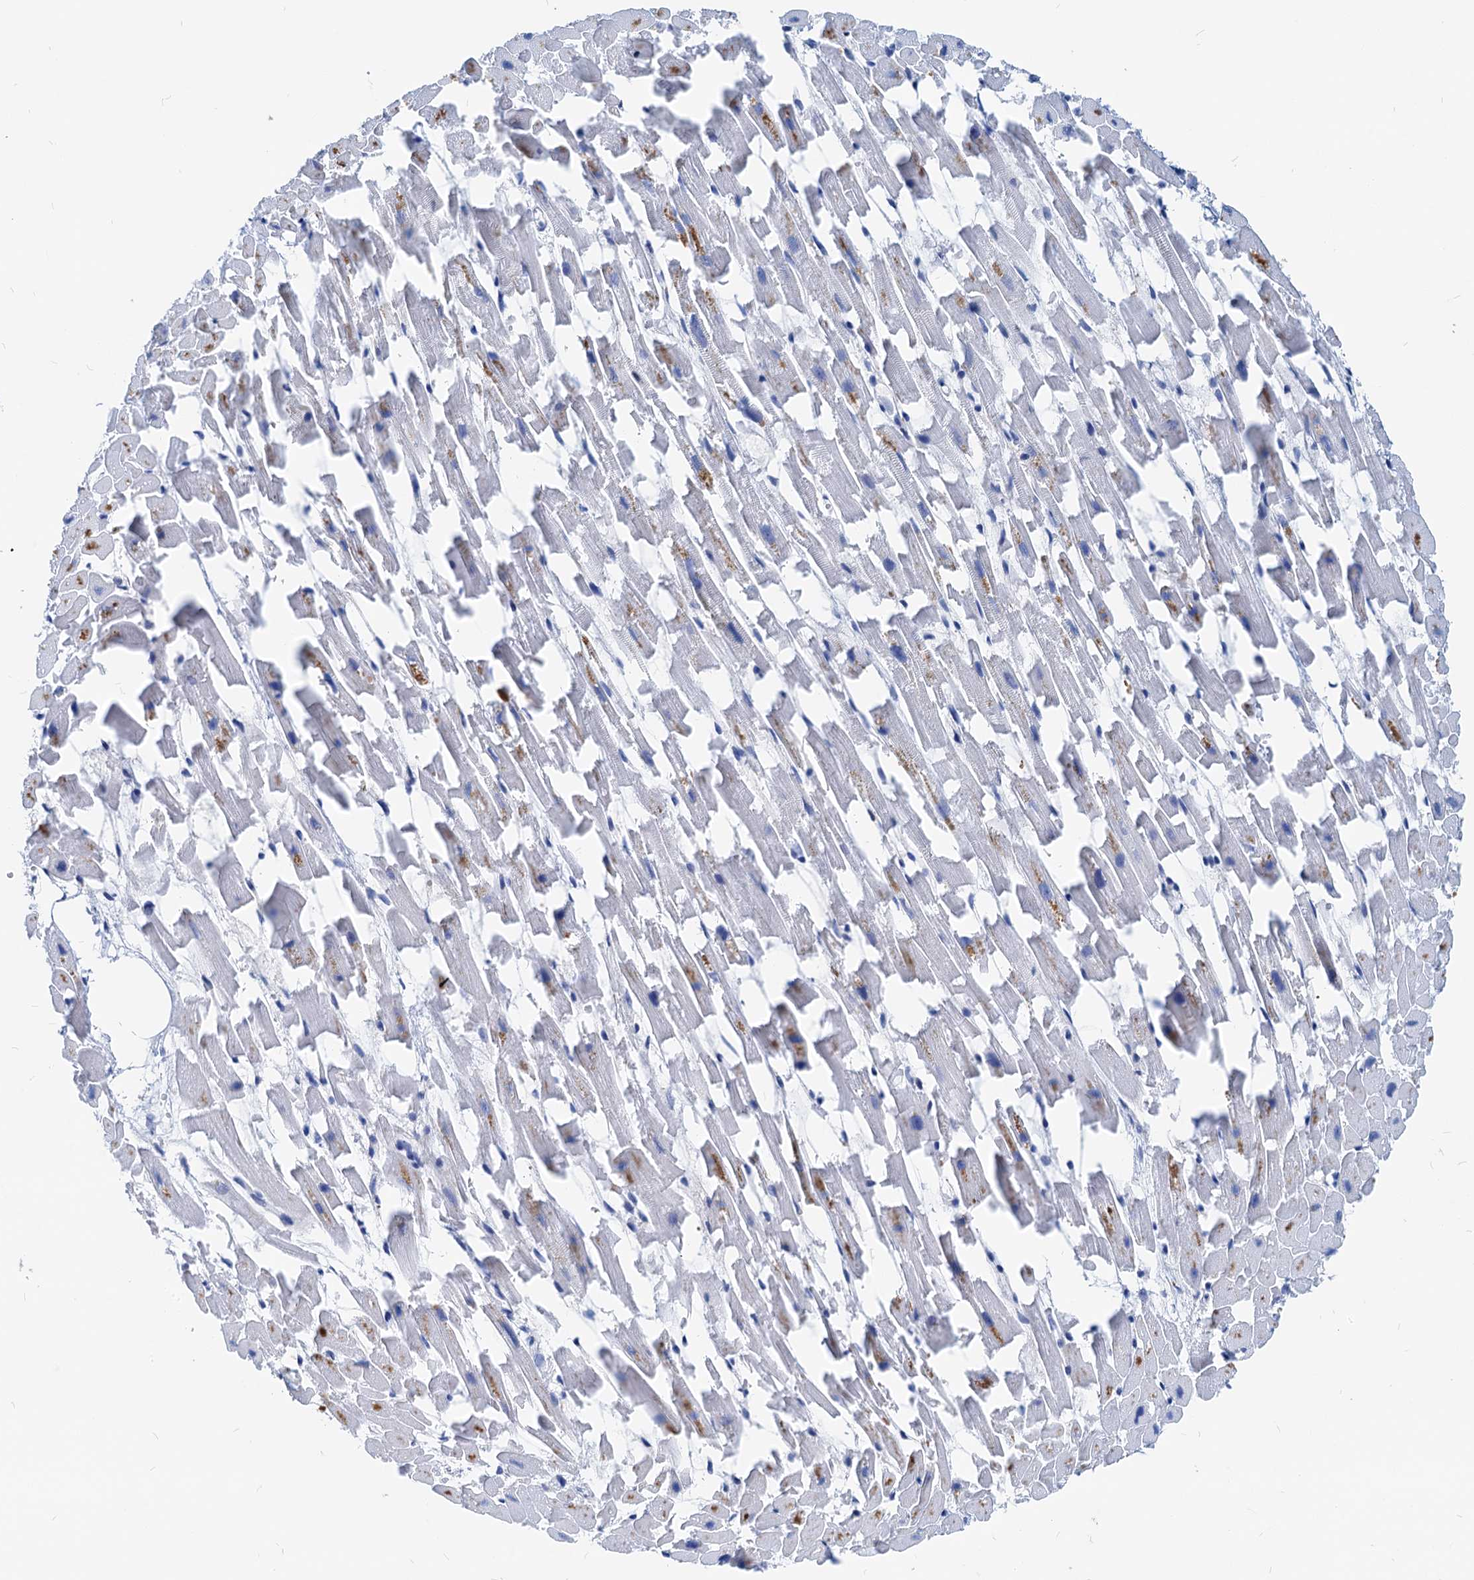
{"staining": {"intensity": "weak", "quantity": "<25%", "location": "cytoplasmic/membranous"}, "tissue": "heart muscle", "cell_type": "Cardiomyocytes", "image_type": "normal", "snomed": [{"axis": "morphology", "description": "Normal tissue, NOS"}, {"axis": "topography", "description": "Heart"}], "caption": "This is an immunohistochemistry image of normal heart muscle. There is no staining in cardiomyocytes.", "gene": "LCP2", "patient": {"sex": "female", "age": 64}}